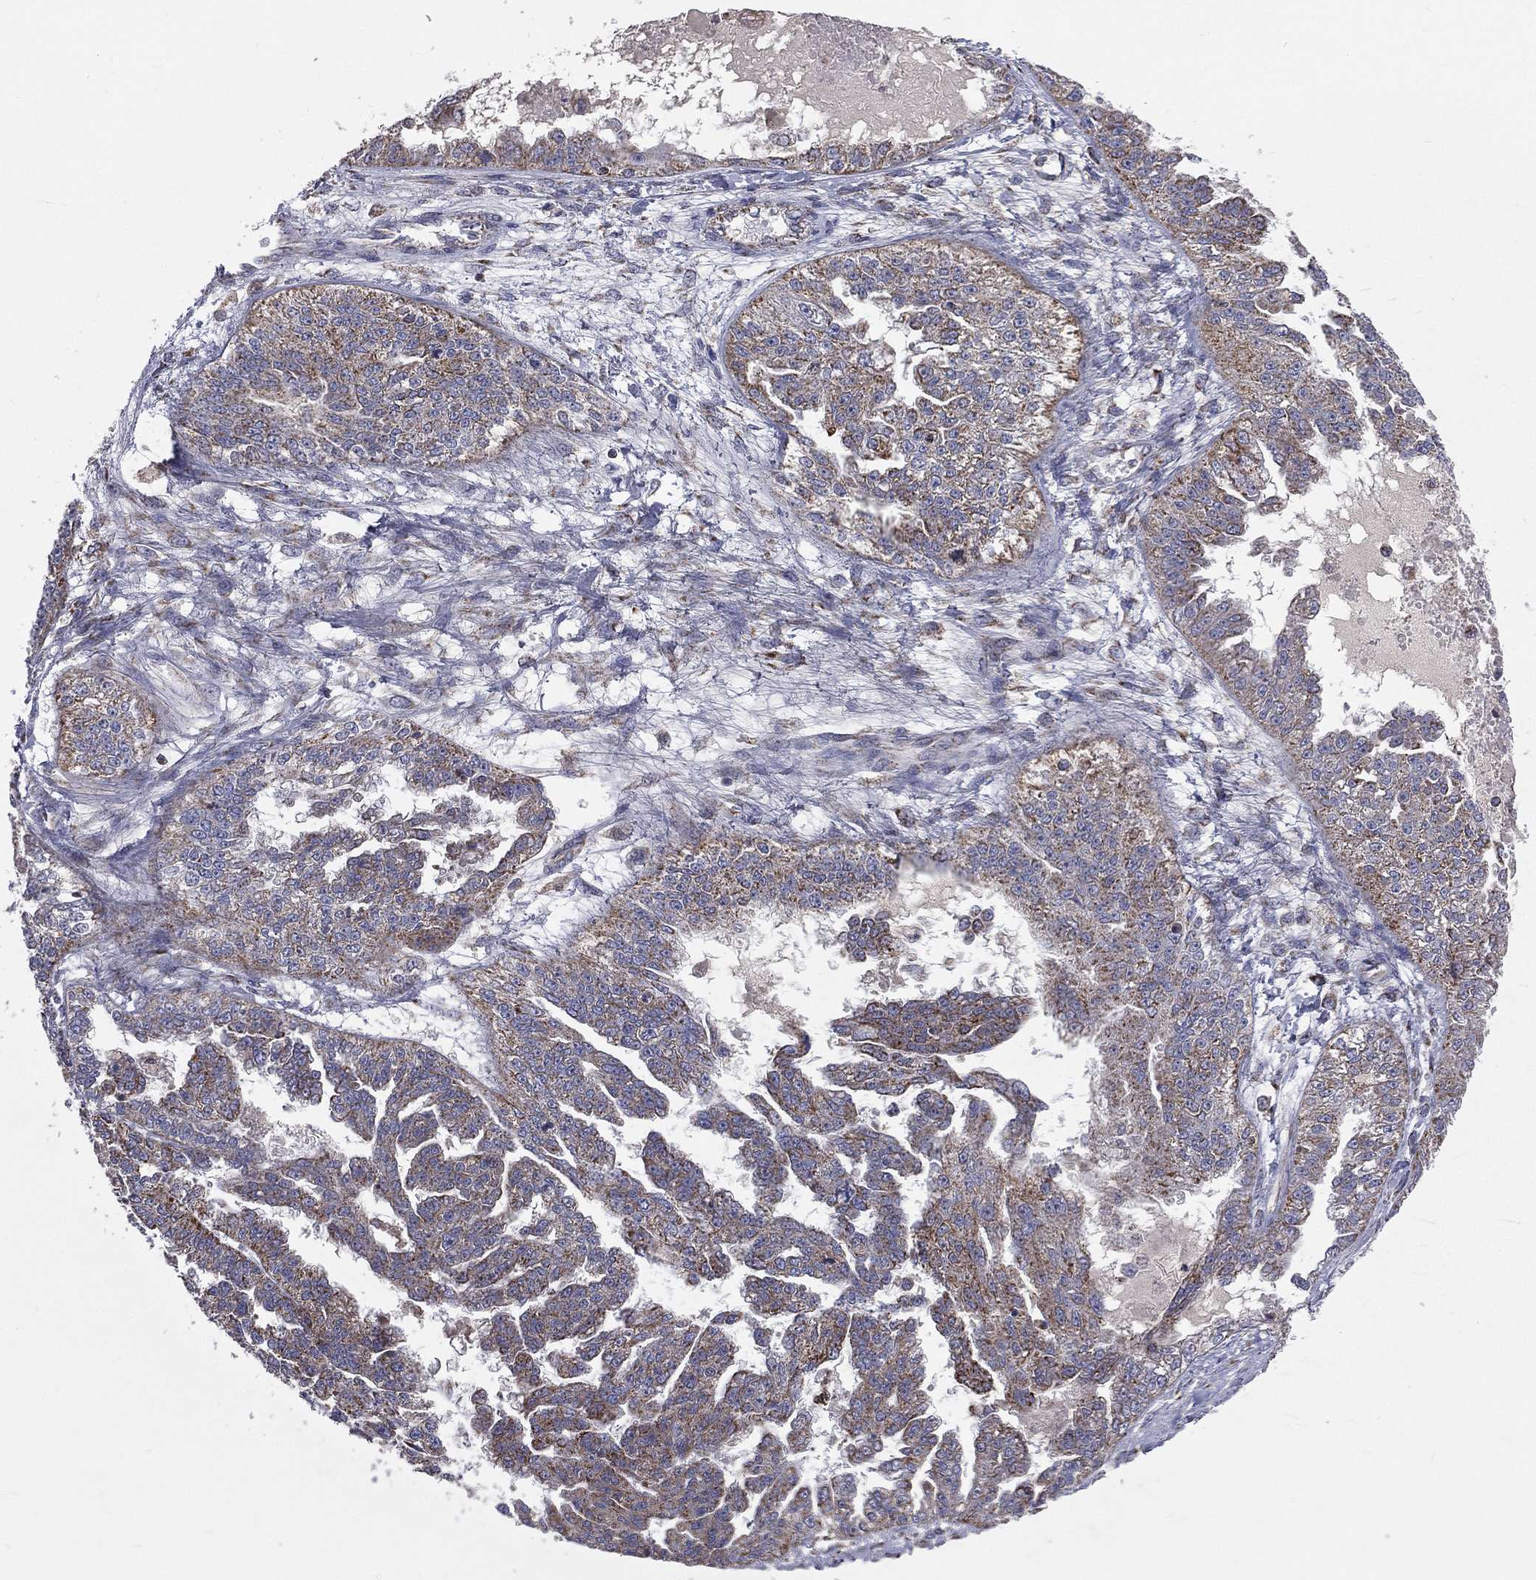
{"staining": {"intensity": "weak", "quantity": "25%-75%", "location": "cytoplasmic/membranous"}, "tissue": "ovarian cancer", "cell_type": "Tumor cells", "image_type": "cancer", "snomed": [{"axis": "morphology", "description": "Cystadenocarcinoma, serous, NOS"}, {"axis": "topography", "description": "Ovary"}], "caption": "Tumor cells show low levels of weak cytoplasmic/membranous staining in approximately 25%-75% of cells in human serous cystadenocarcinoma (ovarian). The staining is performed using DAB brown chromogen to label protein expression. The nuclei are counter-stained blue using hematoxylin.", "gene": "GPD1", "patient": {"sex": "female", "age": 58}}